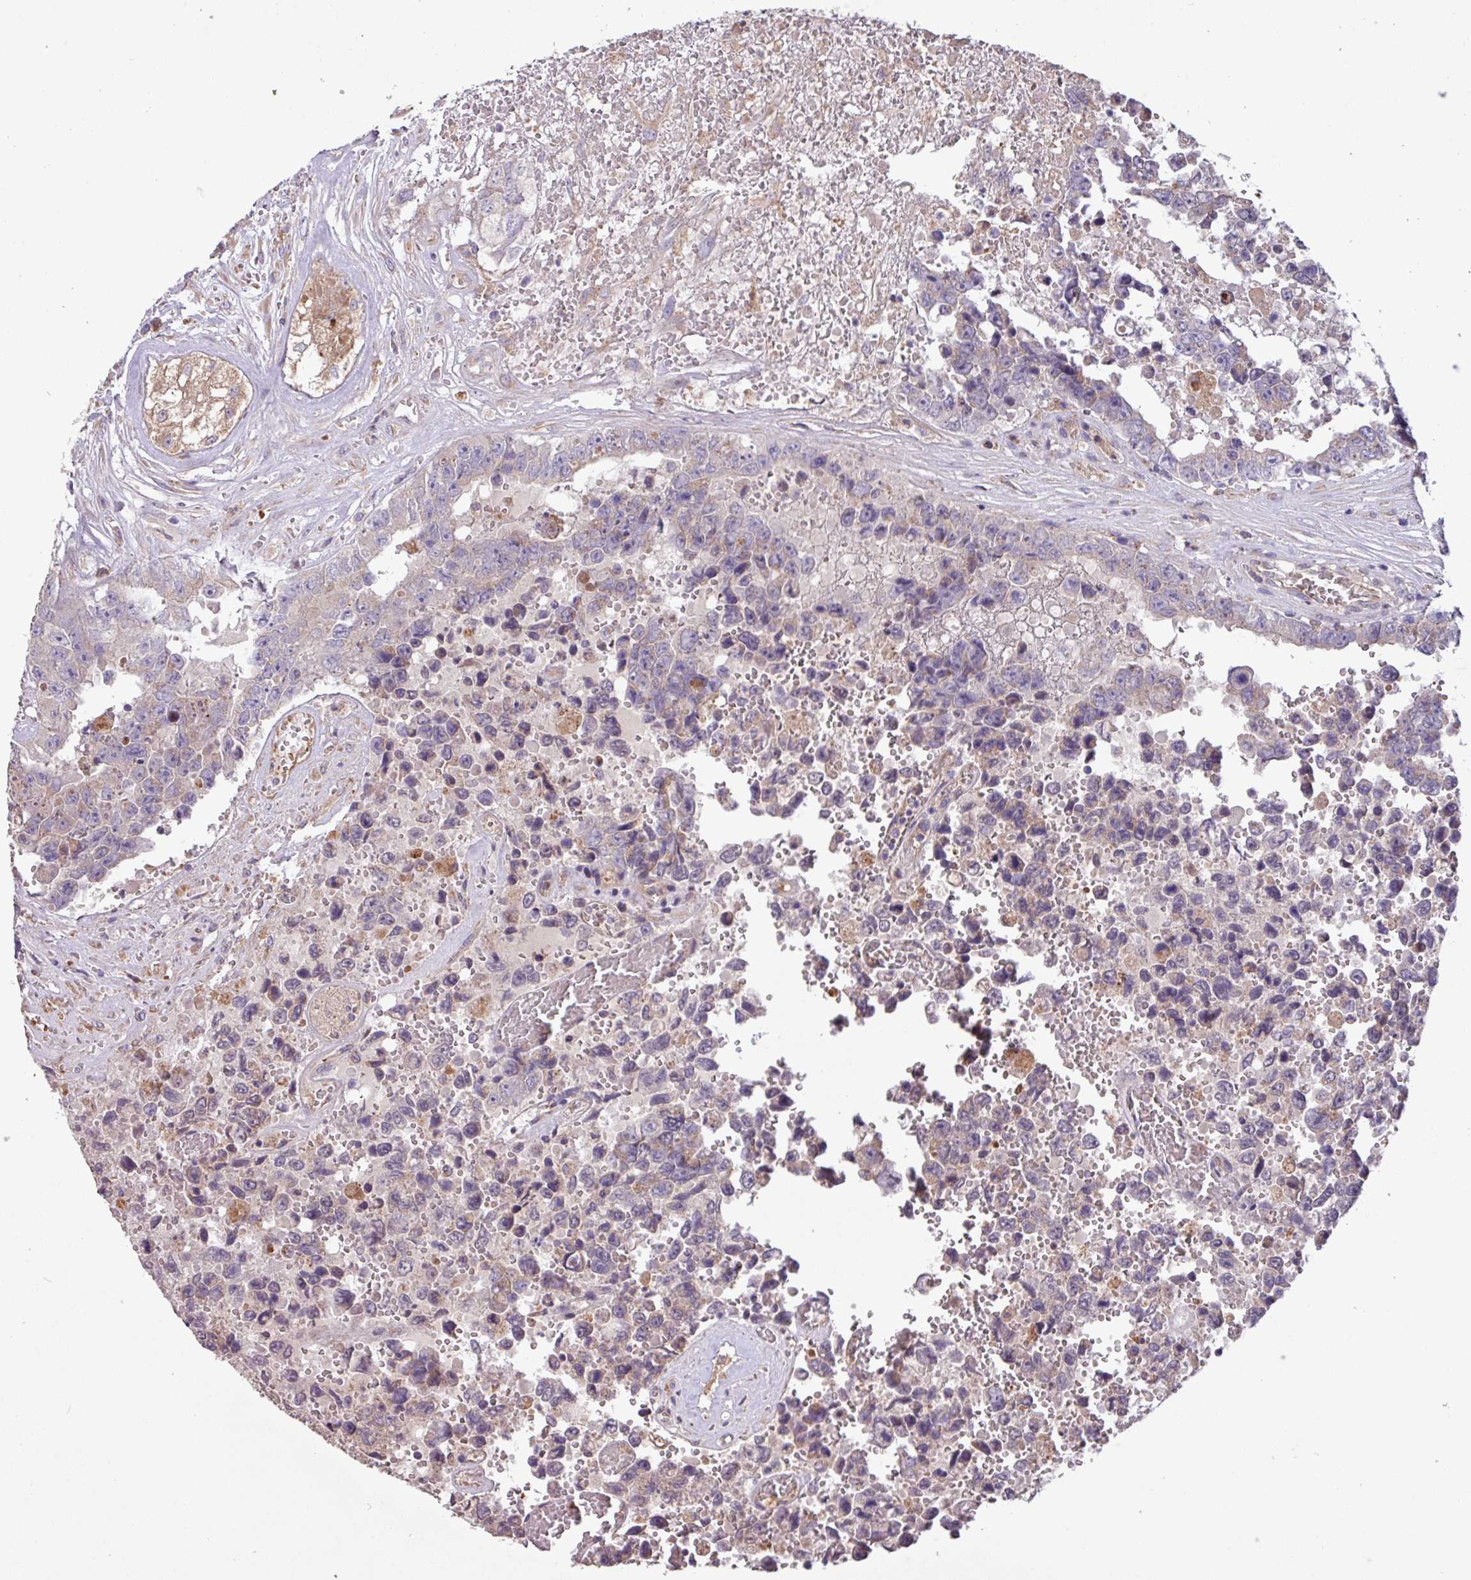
{"staining": {"intensity": "weak", "quantity": "<25%", "location": "cytoplasmic/membranous"}, "tissue": "testis cancer", "cell_type": "Tumor cells", "image_type": "cancer", "snomed": [{"axis": "morphology", "description": "Normal tissue, NOS"}, {"axis": "morphology", "description": "Carcinoma, Embryonal, NOS"}, {"axis": "topography", "description": "Testis"}, {"axis": "topography", "description": "Epididymis"}], "caption": "IHC of human testis cancer (embryonal carcinoma) reveals no positivity in tumor cells.", "gene": "PTPRQ", "patient": {"sex": "male", "age": 25}}